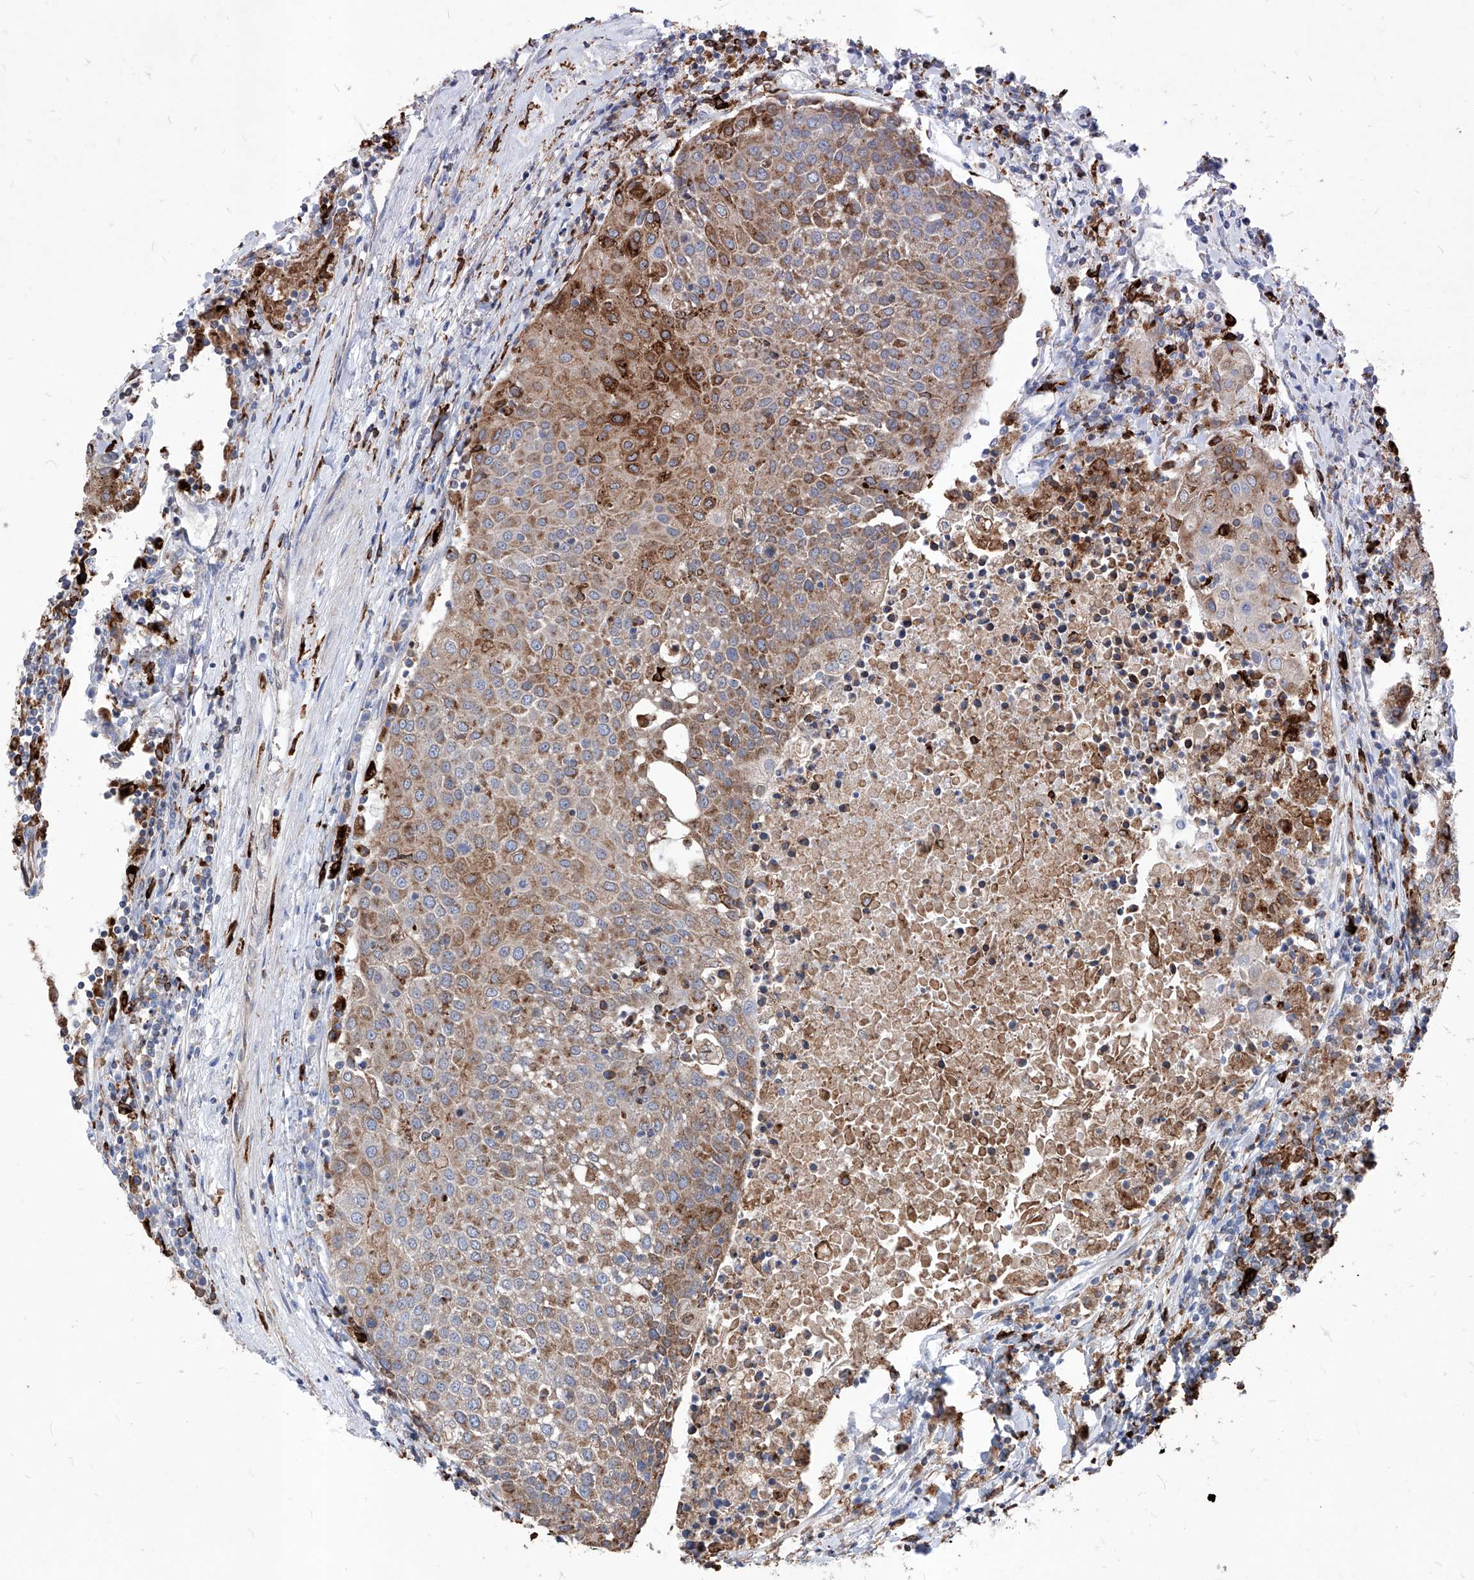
{"staining": {"intensity": "moderate", "quantity": ">75%", "location": "cytoplasmic/membranous"}, "tissue": "urothelial cancer", "cell_type": "Tumor cells", "image_type": "cancer", "snomed": [{"axis": "morphology", "description": "Urothelial carcinoma, High grade"}, {"axis": "topography", "description": "Urinary bladder"}], "caption": "This histopathology image demonstrates IHC staining of urothelial carcinoma (high-grade), with medium moderate cytoplasmic/membranous positivity in about >75% of tumor cells.", "gene": "UBOX5", "patient": {"sex": "female", "age": 85}}